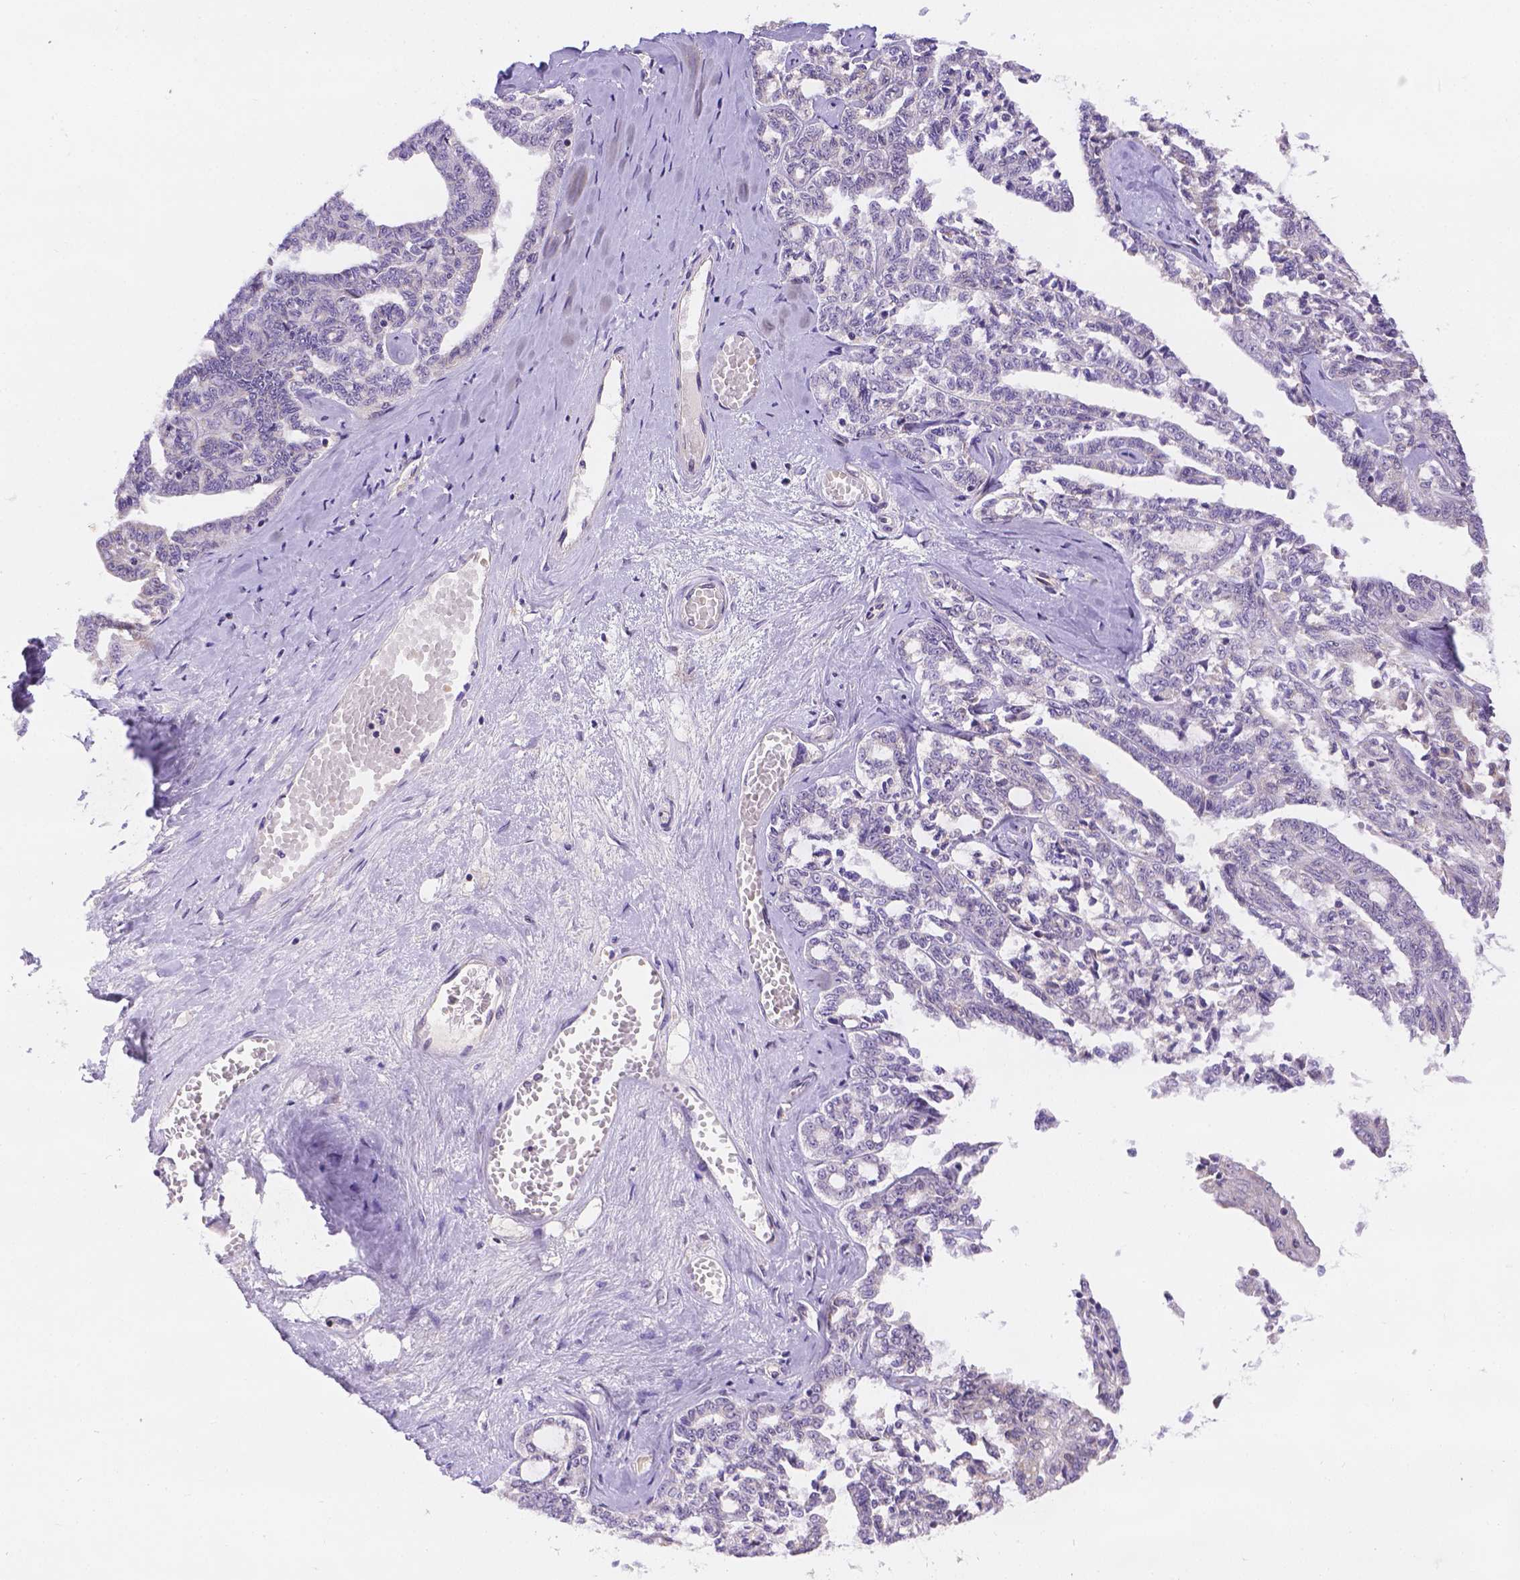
{"staining": {"intensity": "negative", "quantity": "none", "location": "none"}, "tissue": "ovarian cancer", "cell_type": "Tumor cells", "image_type": "cancer", "snomed": [{"axis": "morphology", "description": "Cystadenocarcinoma, serous, NOS"}, {"axis": "topography", "description": "Ovary"}], "caption": "Tumor cells are negative for brown protein staining in ovarian serous cystadenocarcinoma.", "gene": "CYYR1", "patient": {"sex": "female", "age": 71}}